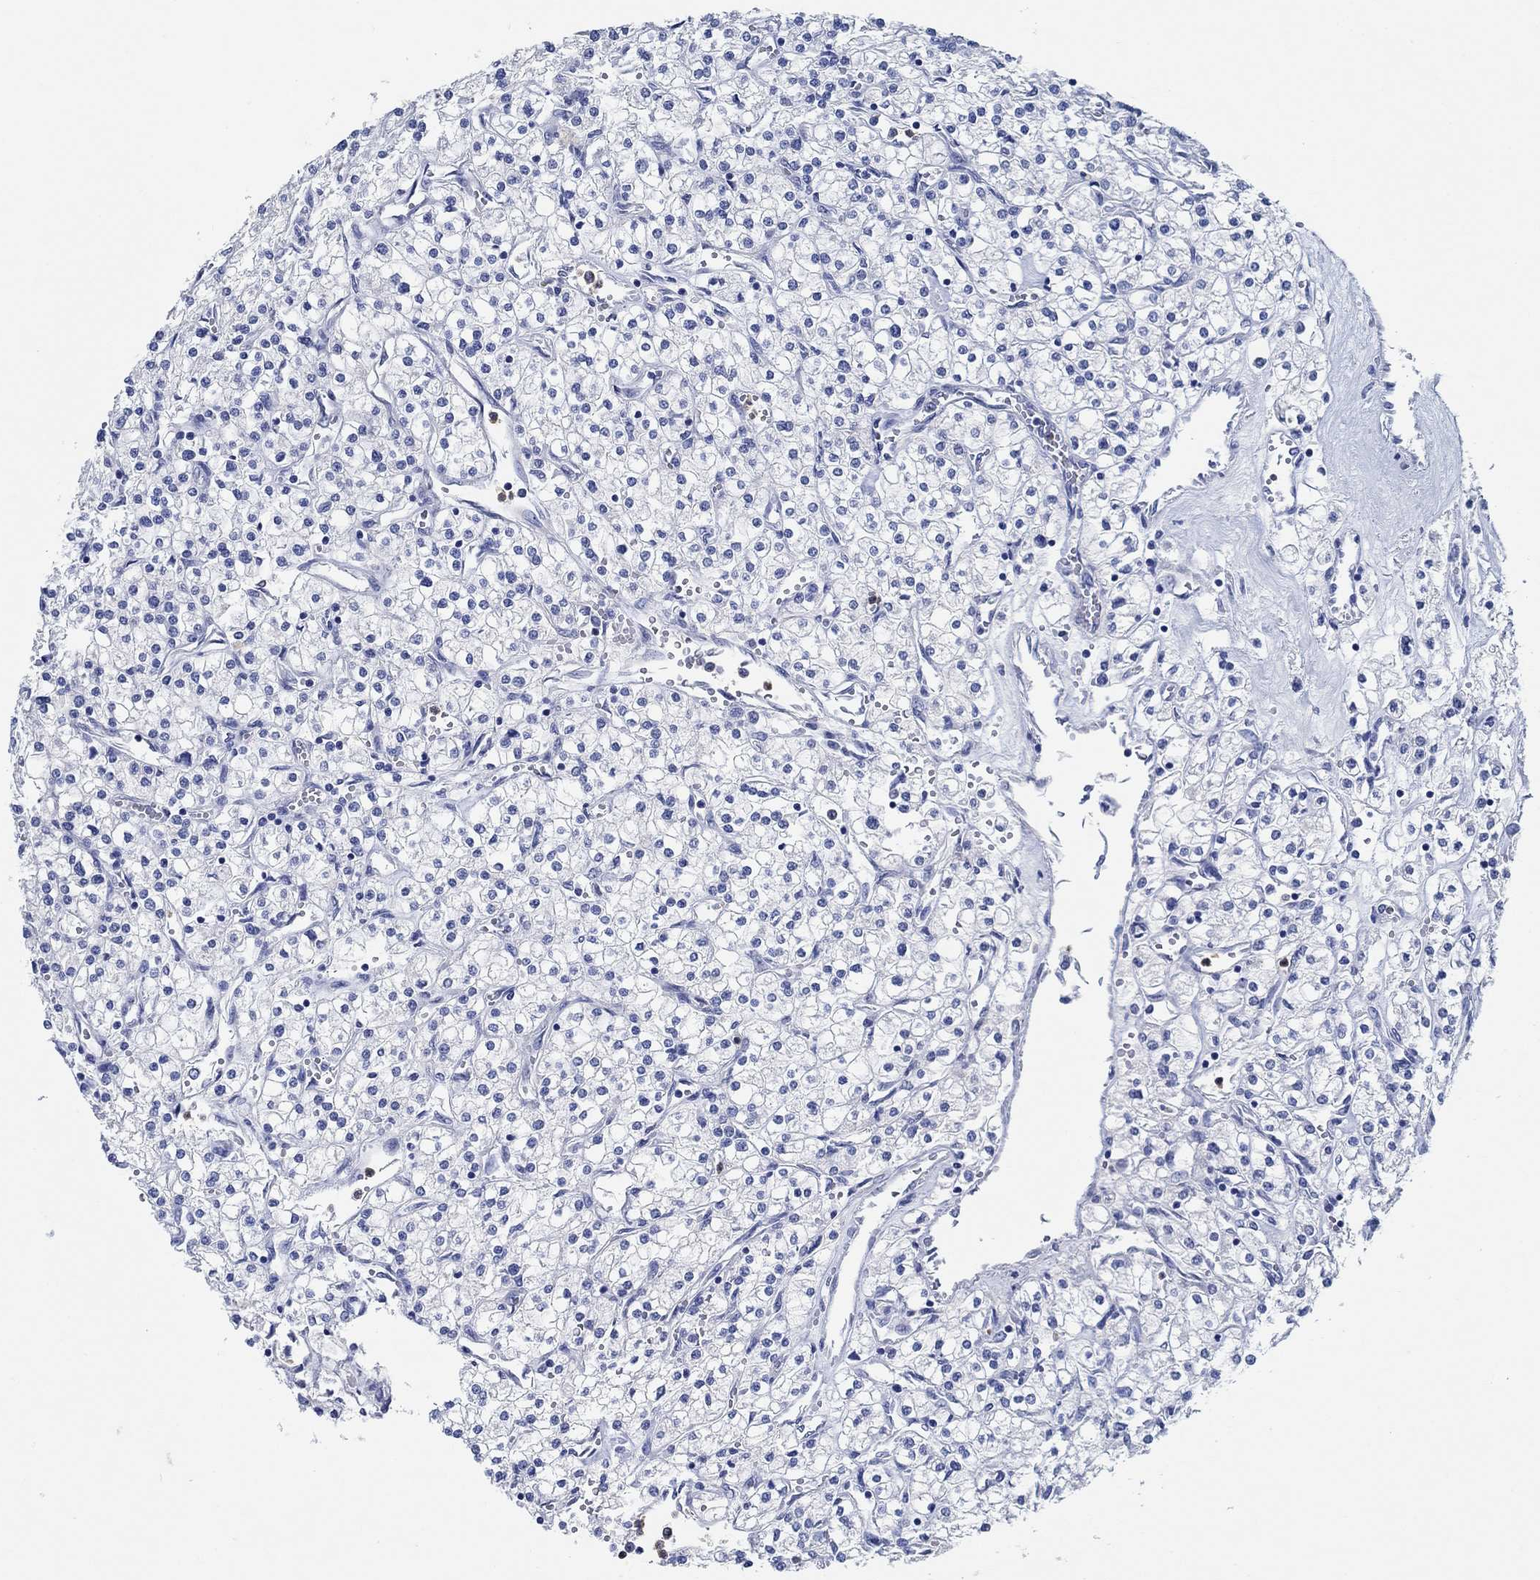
{"staining": {"intensity": "negative", "quantity": "none", "location": "none"}, "tissue": "renal cancer", "cell_type": "Tumor cells", "image_type": "cancer", "snomed": [{"axis": "morphology", "description": "Adenocarcinoma, NOS"}, {"axis": "topography", "description": "Kidney"}], "caption": "The image exhibits no significant staining in tumor cells of renal adenocarcinoma. (Immunohistochemistry (ihc), brightfield microscopy, high magnification).", "gene": "ZNF671", "patient": {"sex": "male", "age": 80}}